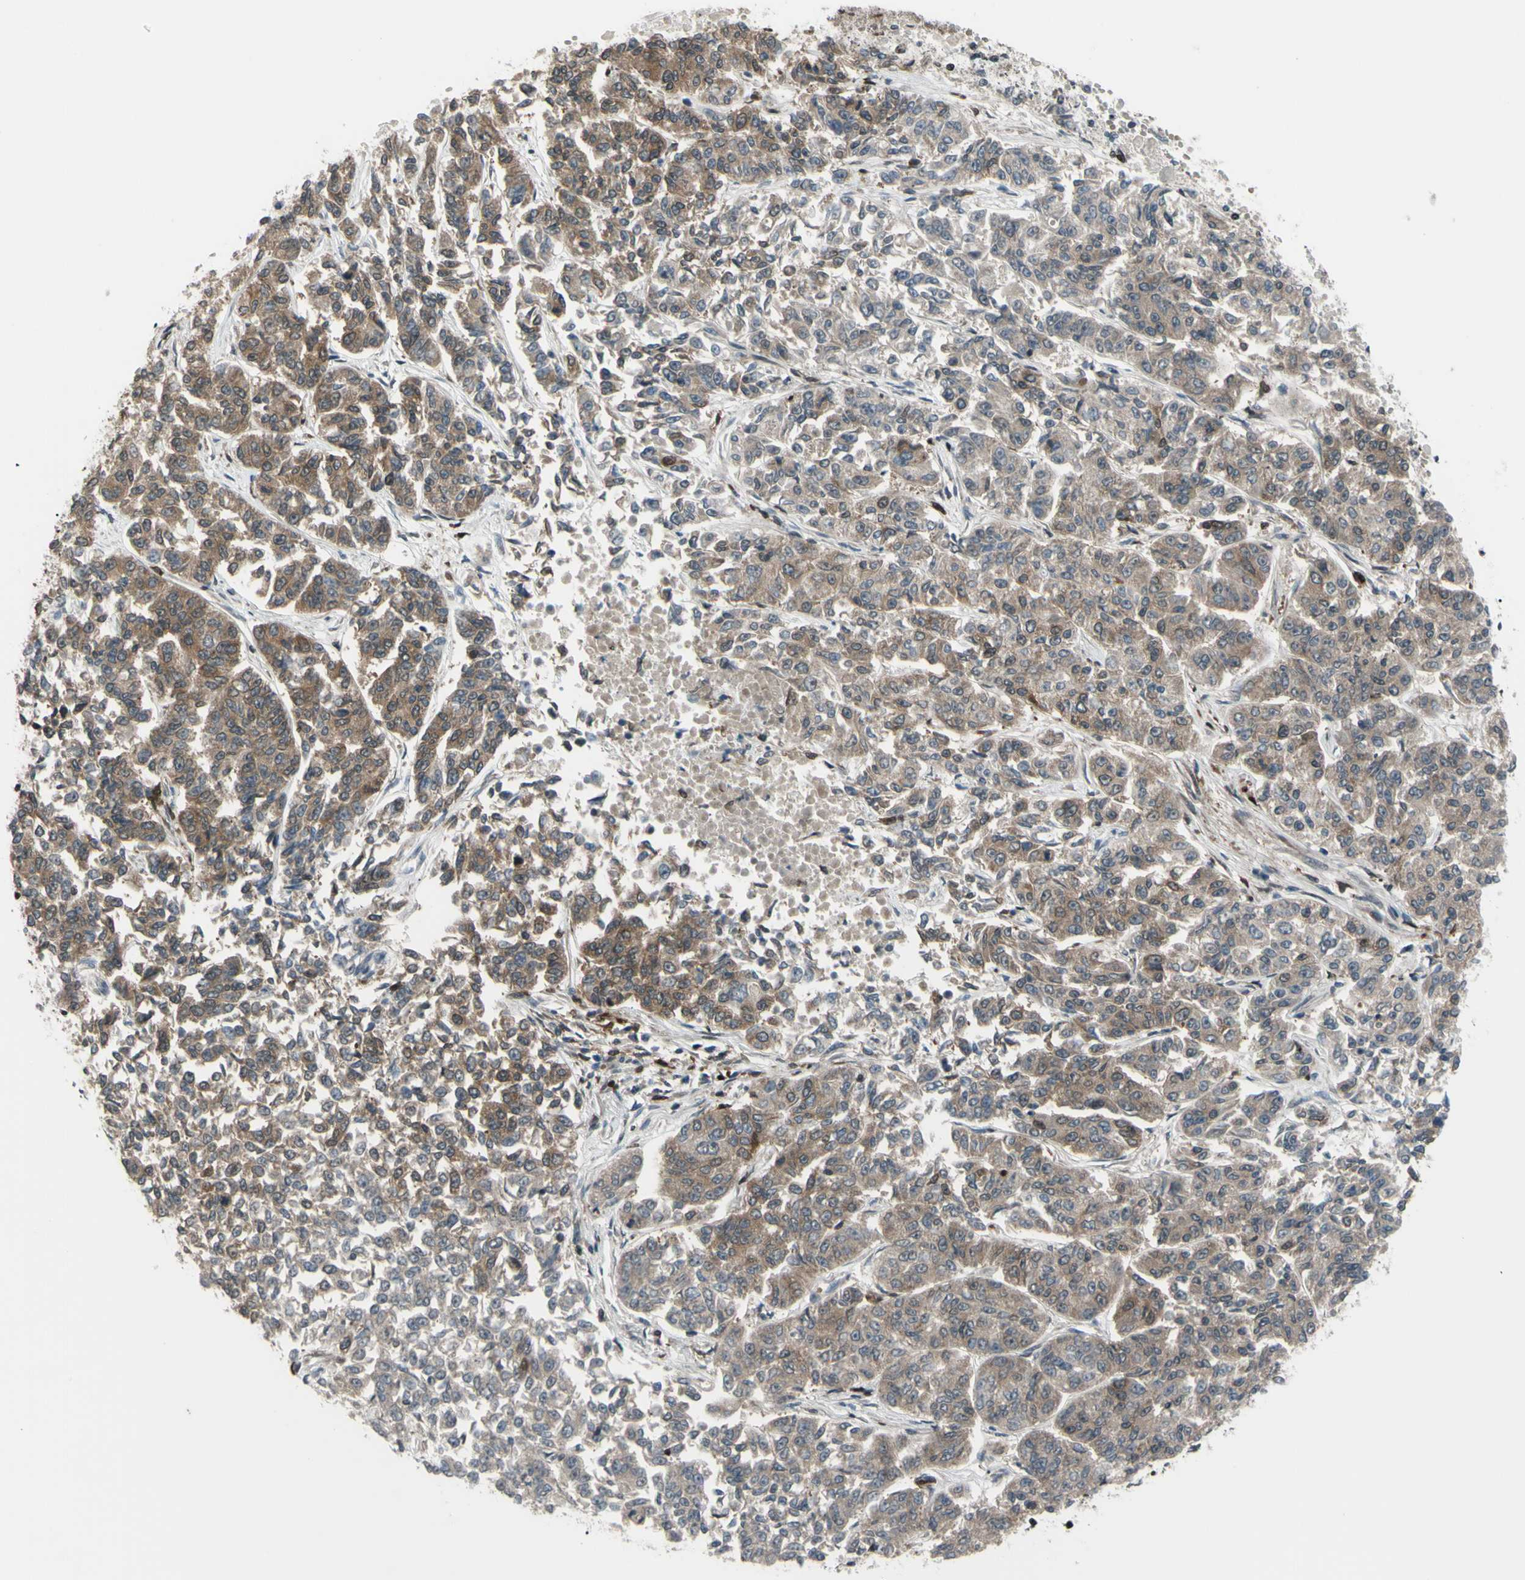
{"staining": {"intensity": "moderate", "quantity": "25%-75%", "location": "cytoplasmic/membranous"}, "tissue": "lung cancer", "cell_type": "Tumor cells", "image_type": "cancer", "snomed": [{"axis": "morphology", "description": "Adenocarcinoma, NOS"}, {"axis": "topography", "description": "Lung"}], "caption": "There is medium levels of moderate cytoplasmic/membranous staining in tumor cells of lung cancer, as demonstrated by immunohistochemical staining (brown color).", "gene": "FKBP5", "patient": {"sex": "male", "age": 84}}